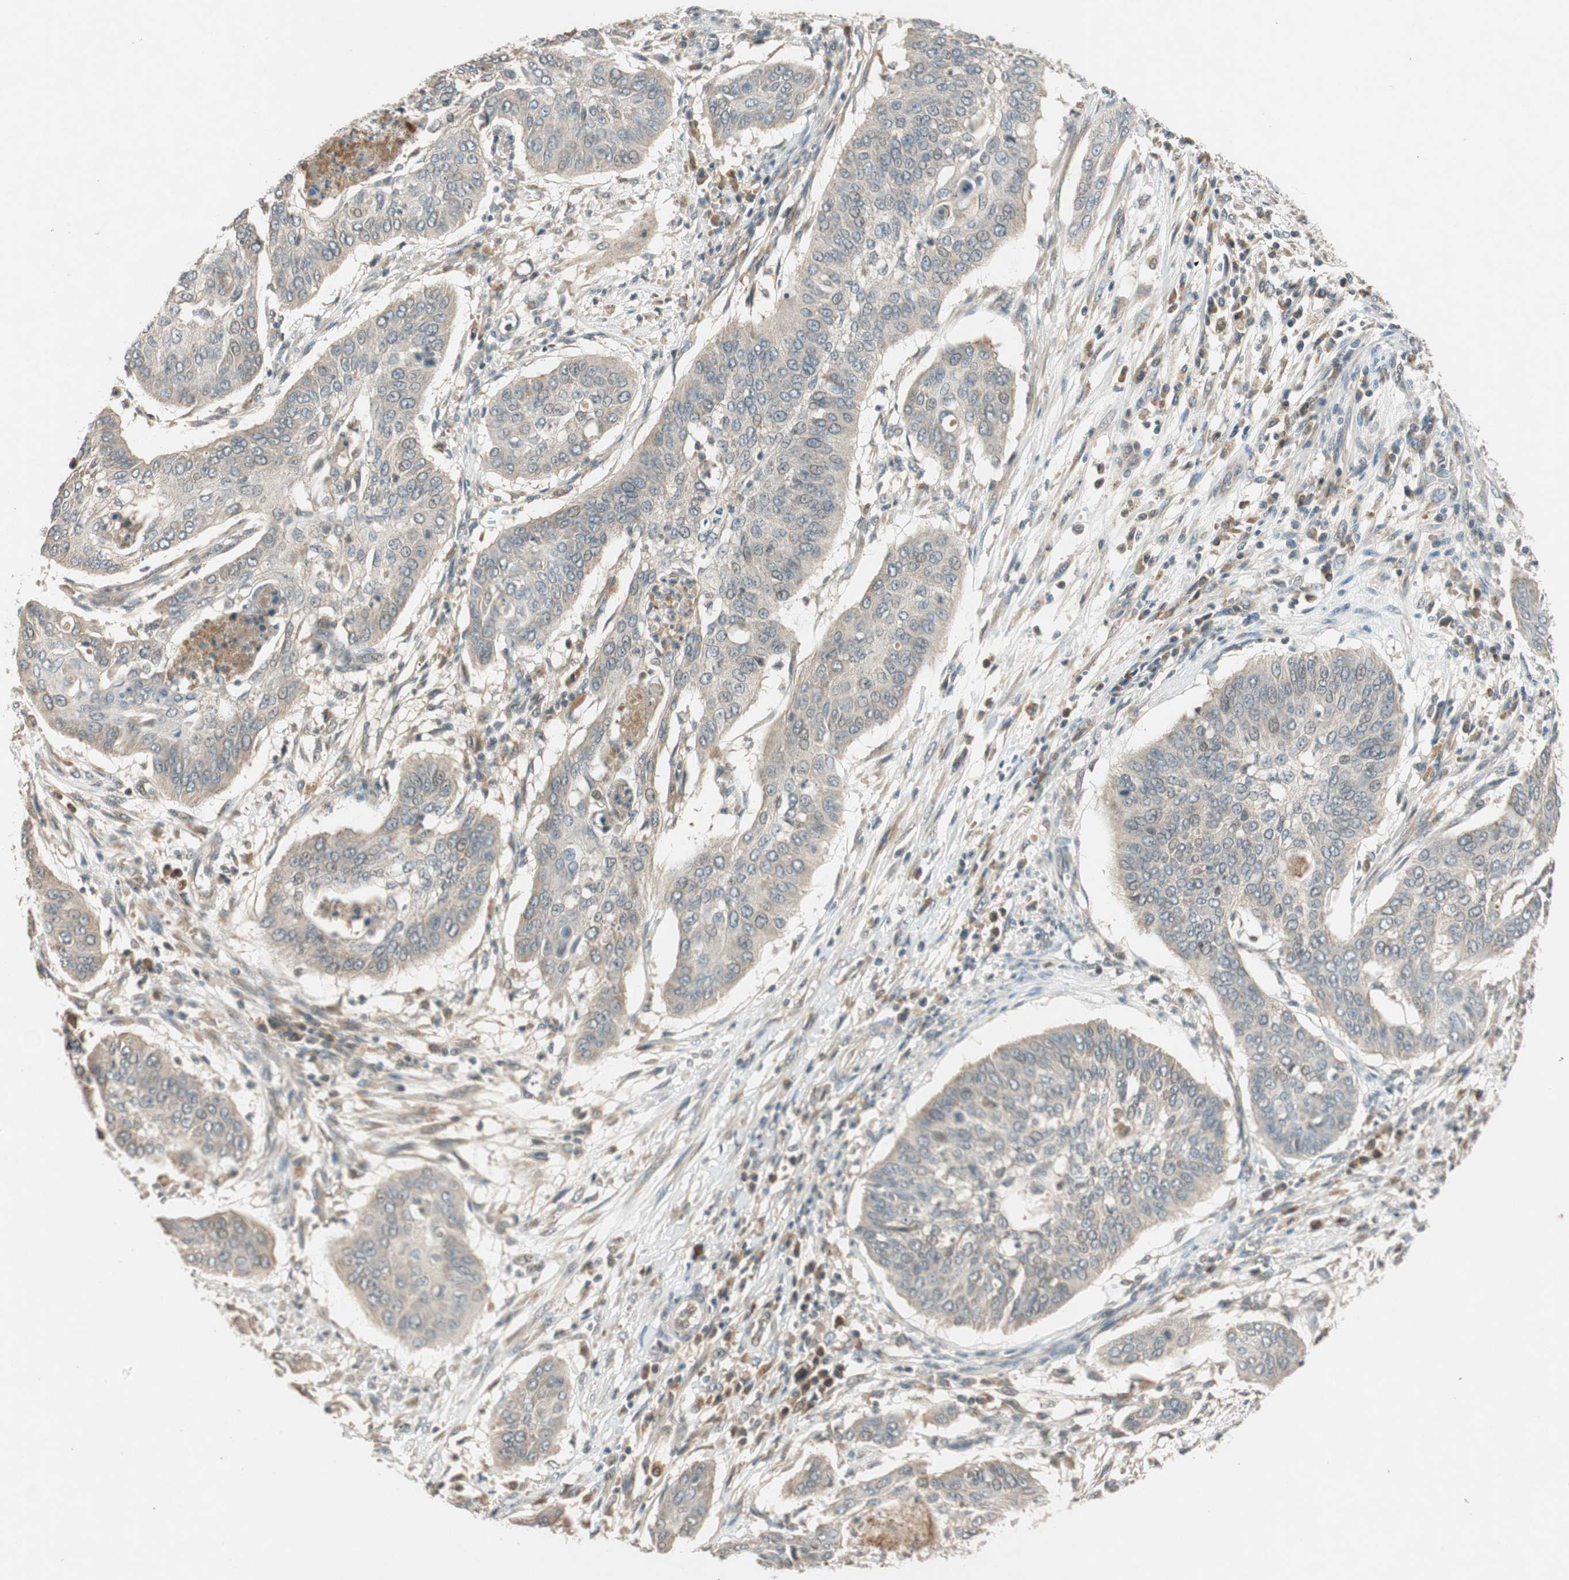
{"staining": {"intensity": "weak", "quantity": ">75%", "location": "cytoplasmic/membranous"}, "tissue": "cervical cancer", "cell_type": "Tumor cells", "image_type": "cancer", "snomed": [{"axis": "morphology", "description": "Squamous cell carcinoma, NOS"}, {"axis": "topography", "description": "Cervix"}], "caption": "Cervical squamous cell carcinoma tissue shows weak cytoplasmic/membranous expression in about >75% of tumor cells (Stains: DAB in brown, nuclei in blue, Microscopy: brightfield microscopy at high magnification).", "gene": "GLB1", "patient": {"sex": "female", "age": 39}}